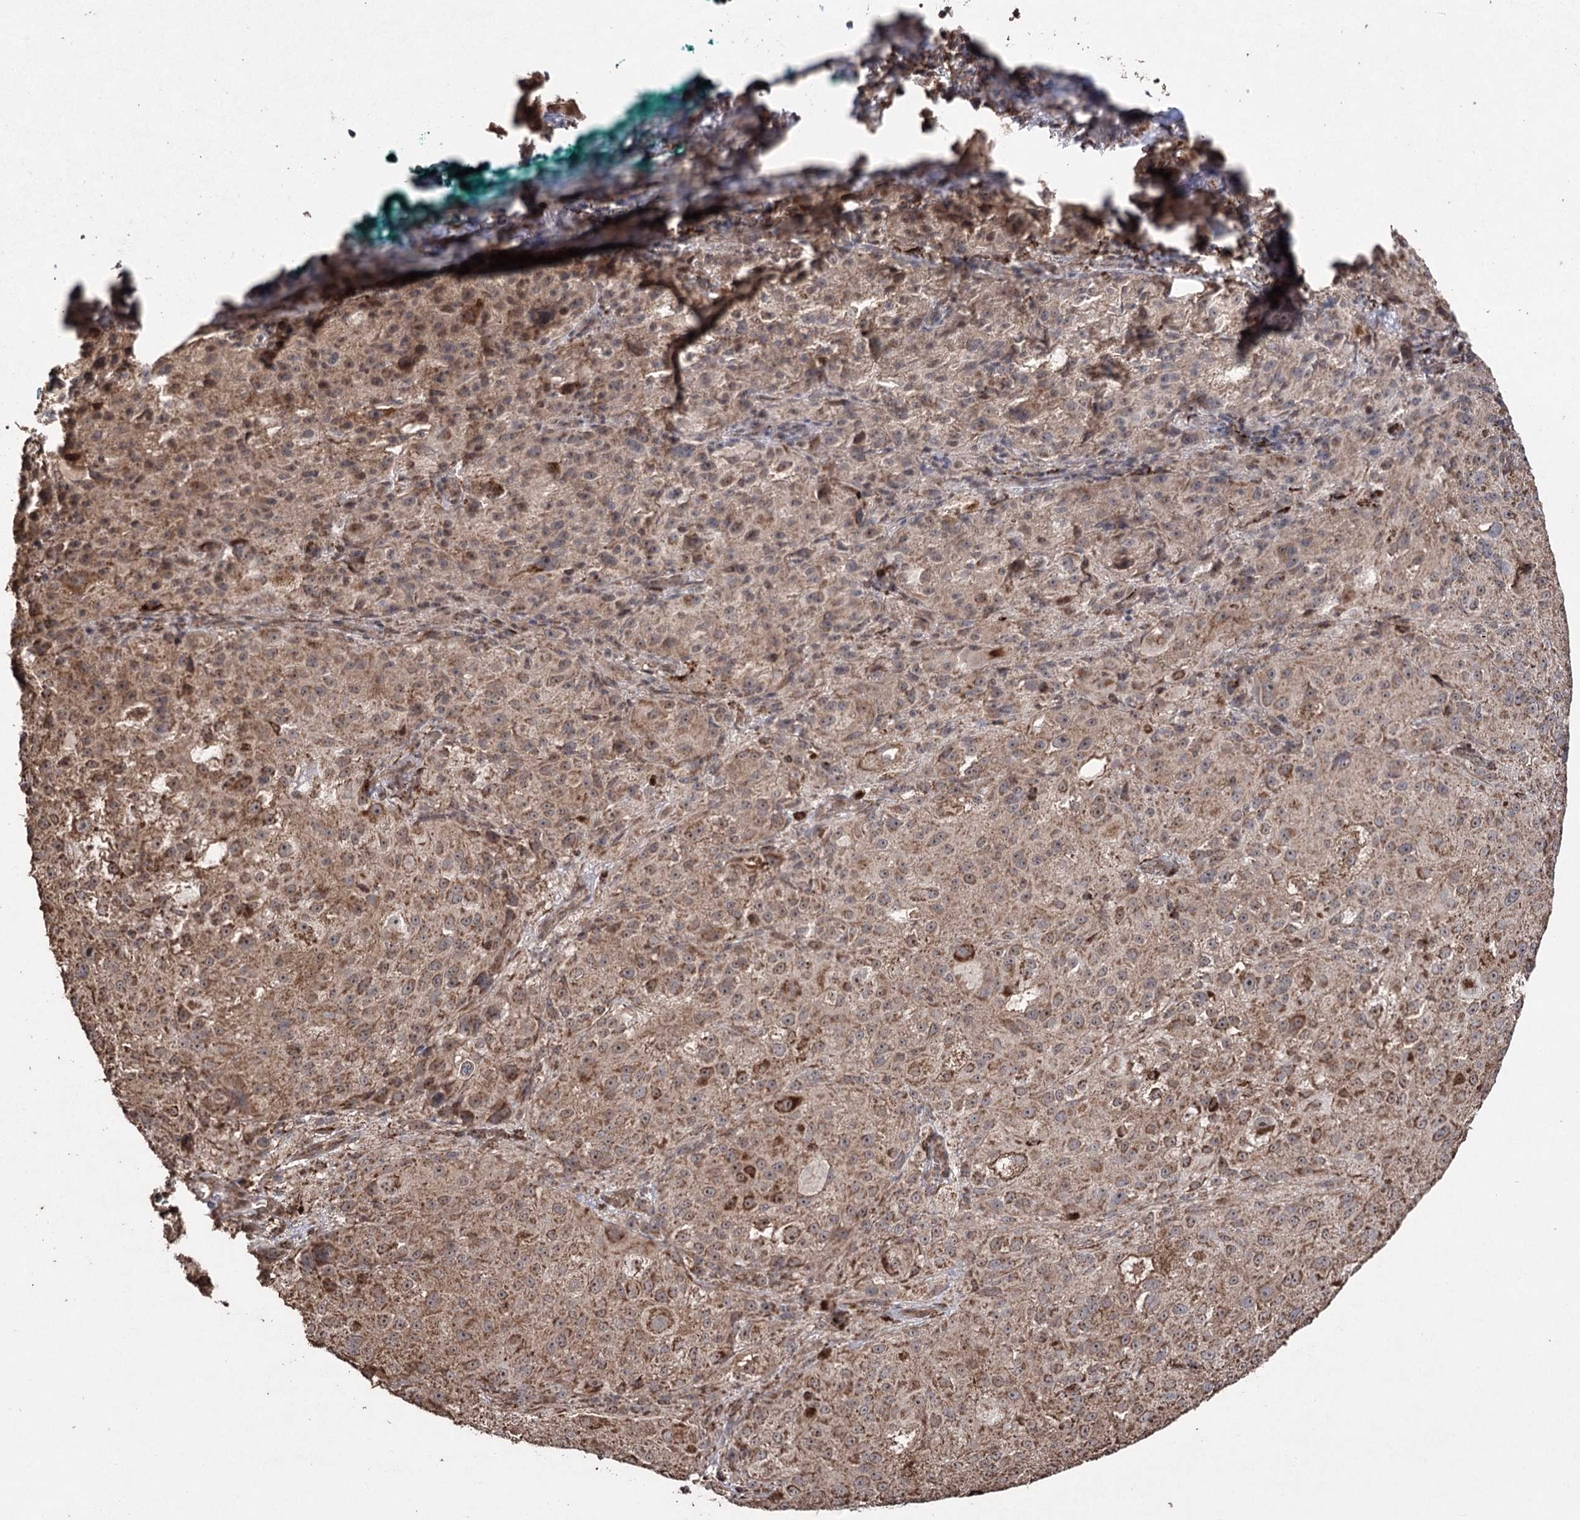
{"staining": {"intensity": "moderate", "quantity": ">75%", "location": "cytoplasmic/membranous"}, "tissue": "melanoma", "cell_type": "Tumor cells", "image_type": "cancer", "snomed": [{"axis": "morphology", "description": "Necrosis, NOS"}, {"axis": "morphology", "description": "Malignant melanoma, NOS"}, {"axis": "topography", "description": "Skin"}], "caption": "IHC photomicrograph of melanoma stained for a protein (brown), which demonstrates medium levels of moderate cytoplasmic/membranous positivity in about >75% of tumor cells.", "gene": "SLF2", "patient": {"sex": "female", "age": 87}}